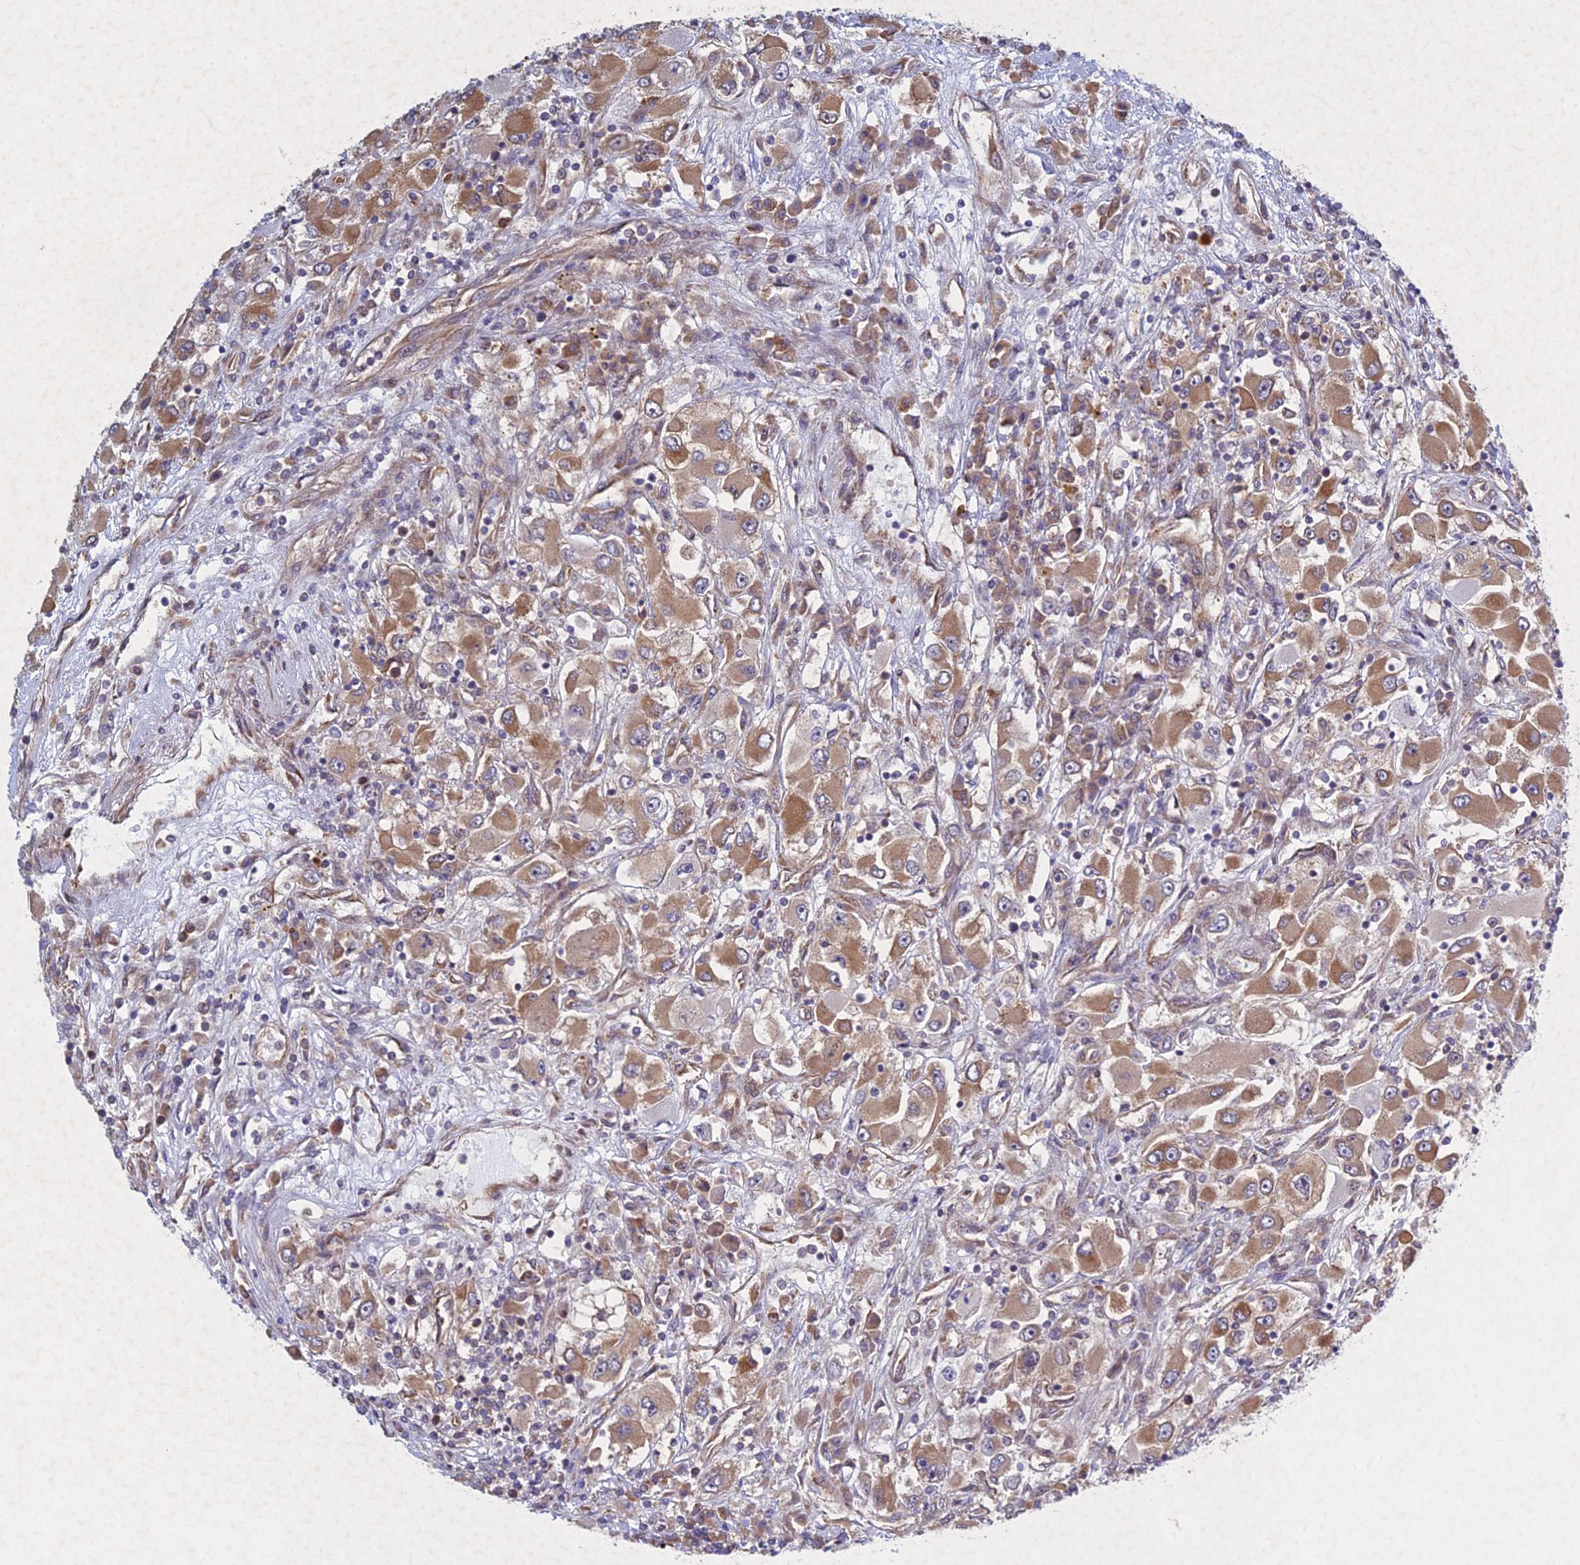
{"staining": {"intensity": "moderate", "quantity": ">75%", "location": "cytoplasmic/membranous"}, "tissue": "renal cancer", "cell_type": "Tumor cells", "image_type": "cancer", "snomed": [{"axis": "morphology", "description": "Adenocarcinoma, NOS"}, {"axis": "topography", "description": "Kidney"}], "caption": "This micrograph displays adenocarcinoma (renal) stained with immunohistochemistry to label a protein in brown. The cytoplasmic/membranous of tumor cells show moderate positivity for the protein. Nuclei are counter-stained blue.", "gene": "PTHLH", "patient": {"sex": "female", "age": 52}}